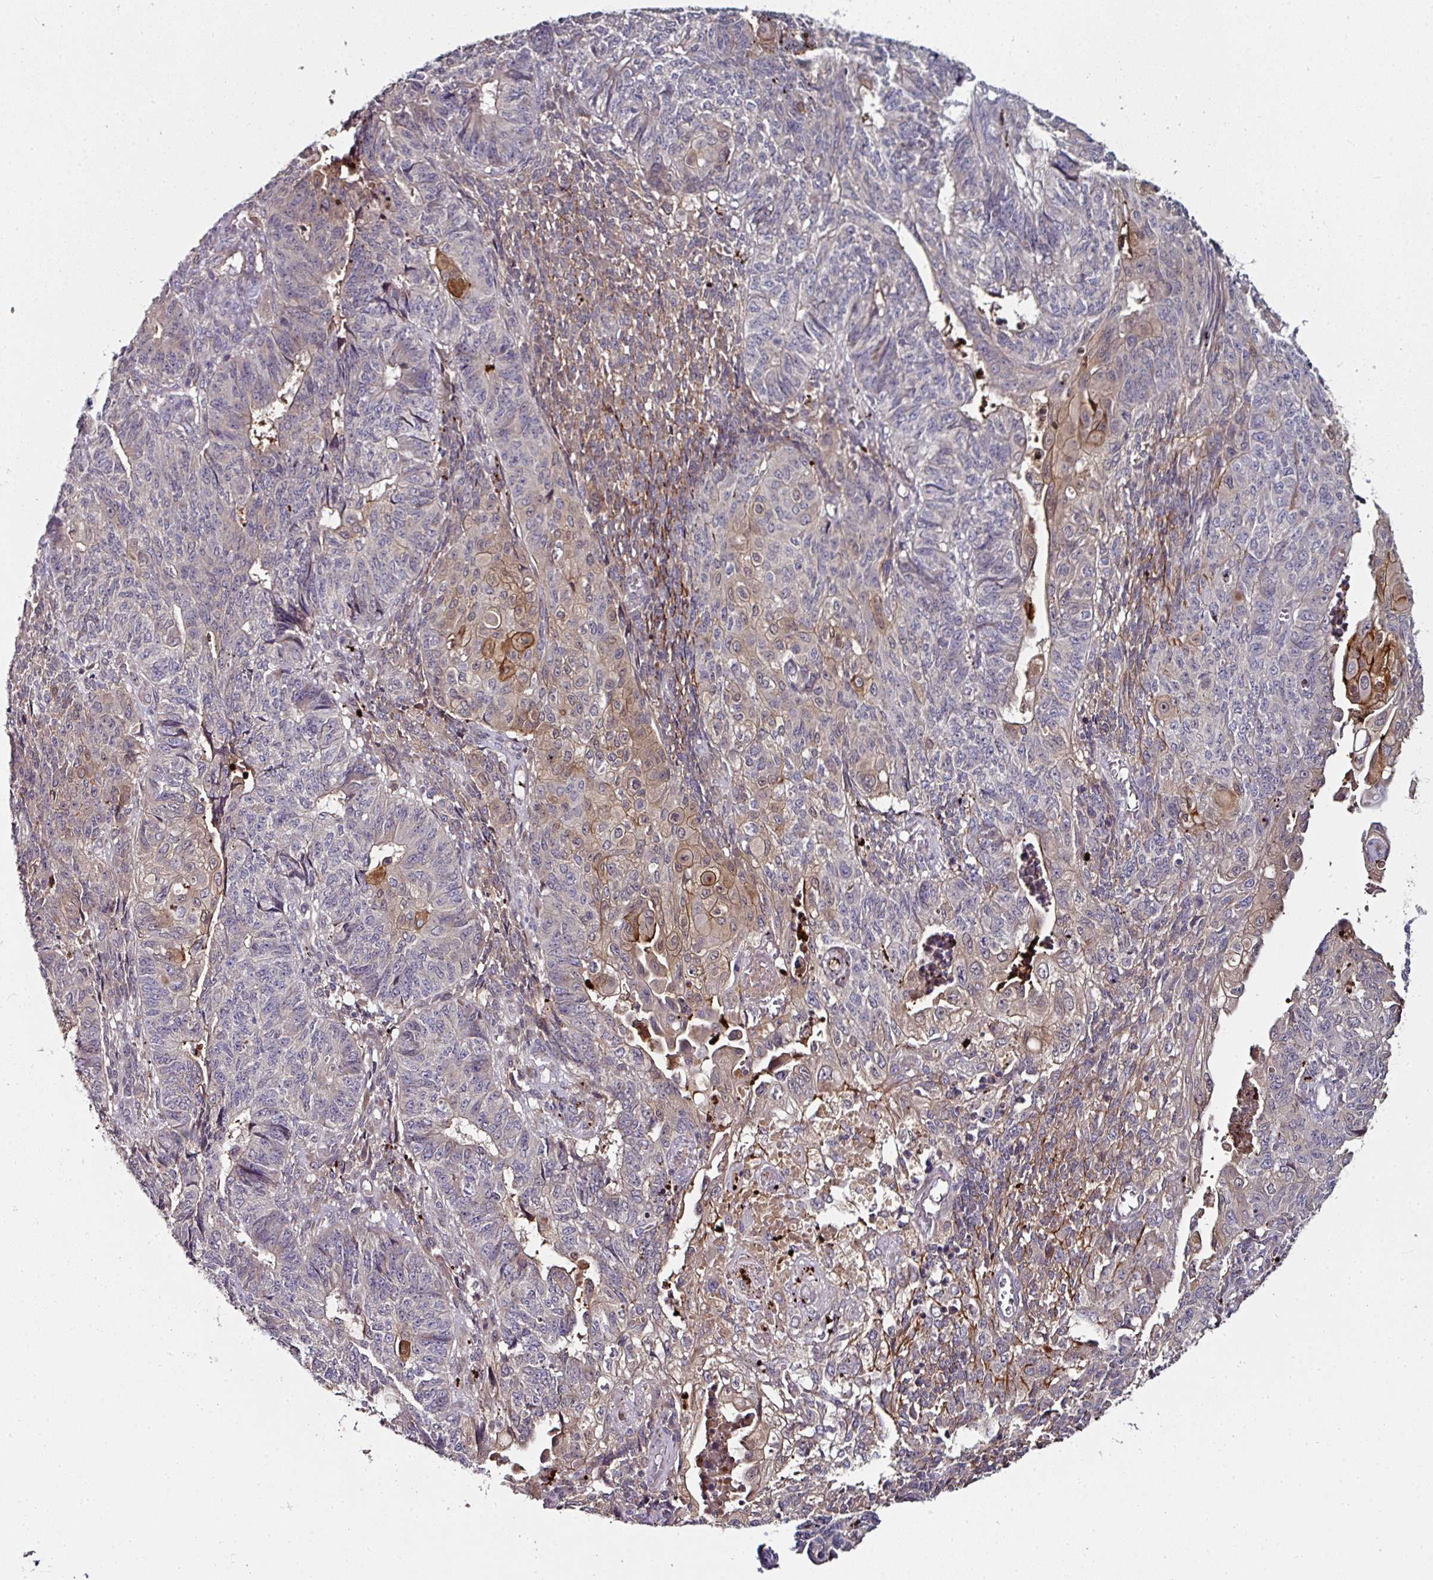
{"staining": {"intensity": "moderate", "quantity": "<25%", "location": "cytoplasmic/membranous"}, "tissue": "endometrial cancer", "cell_type": "Tumor cells", "image_type": "cancer", "snomed": [{"axis": "morphology", "description": "Adenocarcinoma, NOS"}, {"axis": "topography", "description": "Endometrium"}], "caption": "The image displays staining of endometrial adenocarcinoma, revealing moderate cytoplasmic/membranous protein staining (brown color) within tumor cells. Using DAB (3,3'-diaminobenzidine) (brown) and hematoxylin (blue) stains, captured at high magnification using brightfield microscopy.", "gene": "CTDSP2", "patient": {"sex": "female", "age": 32}}